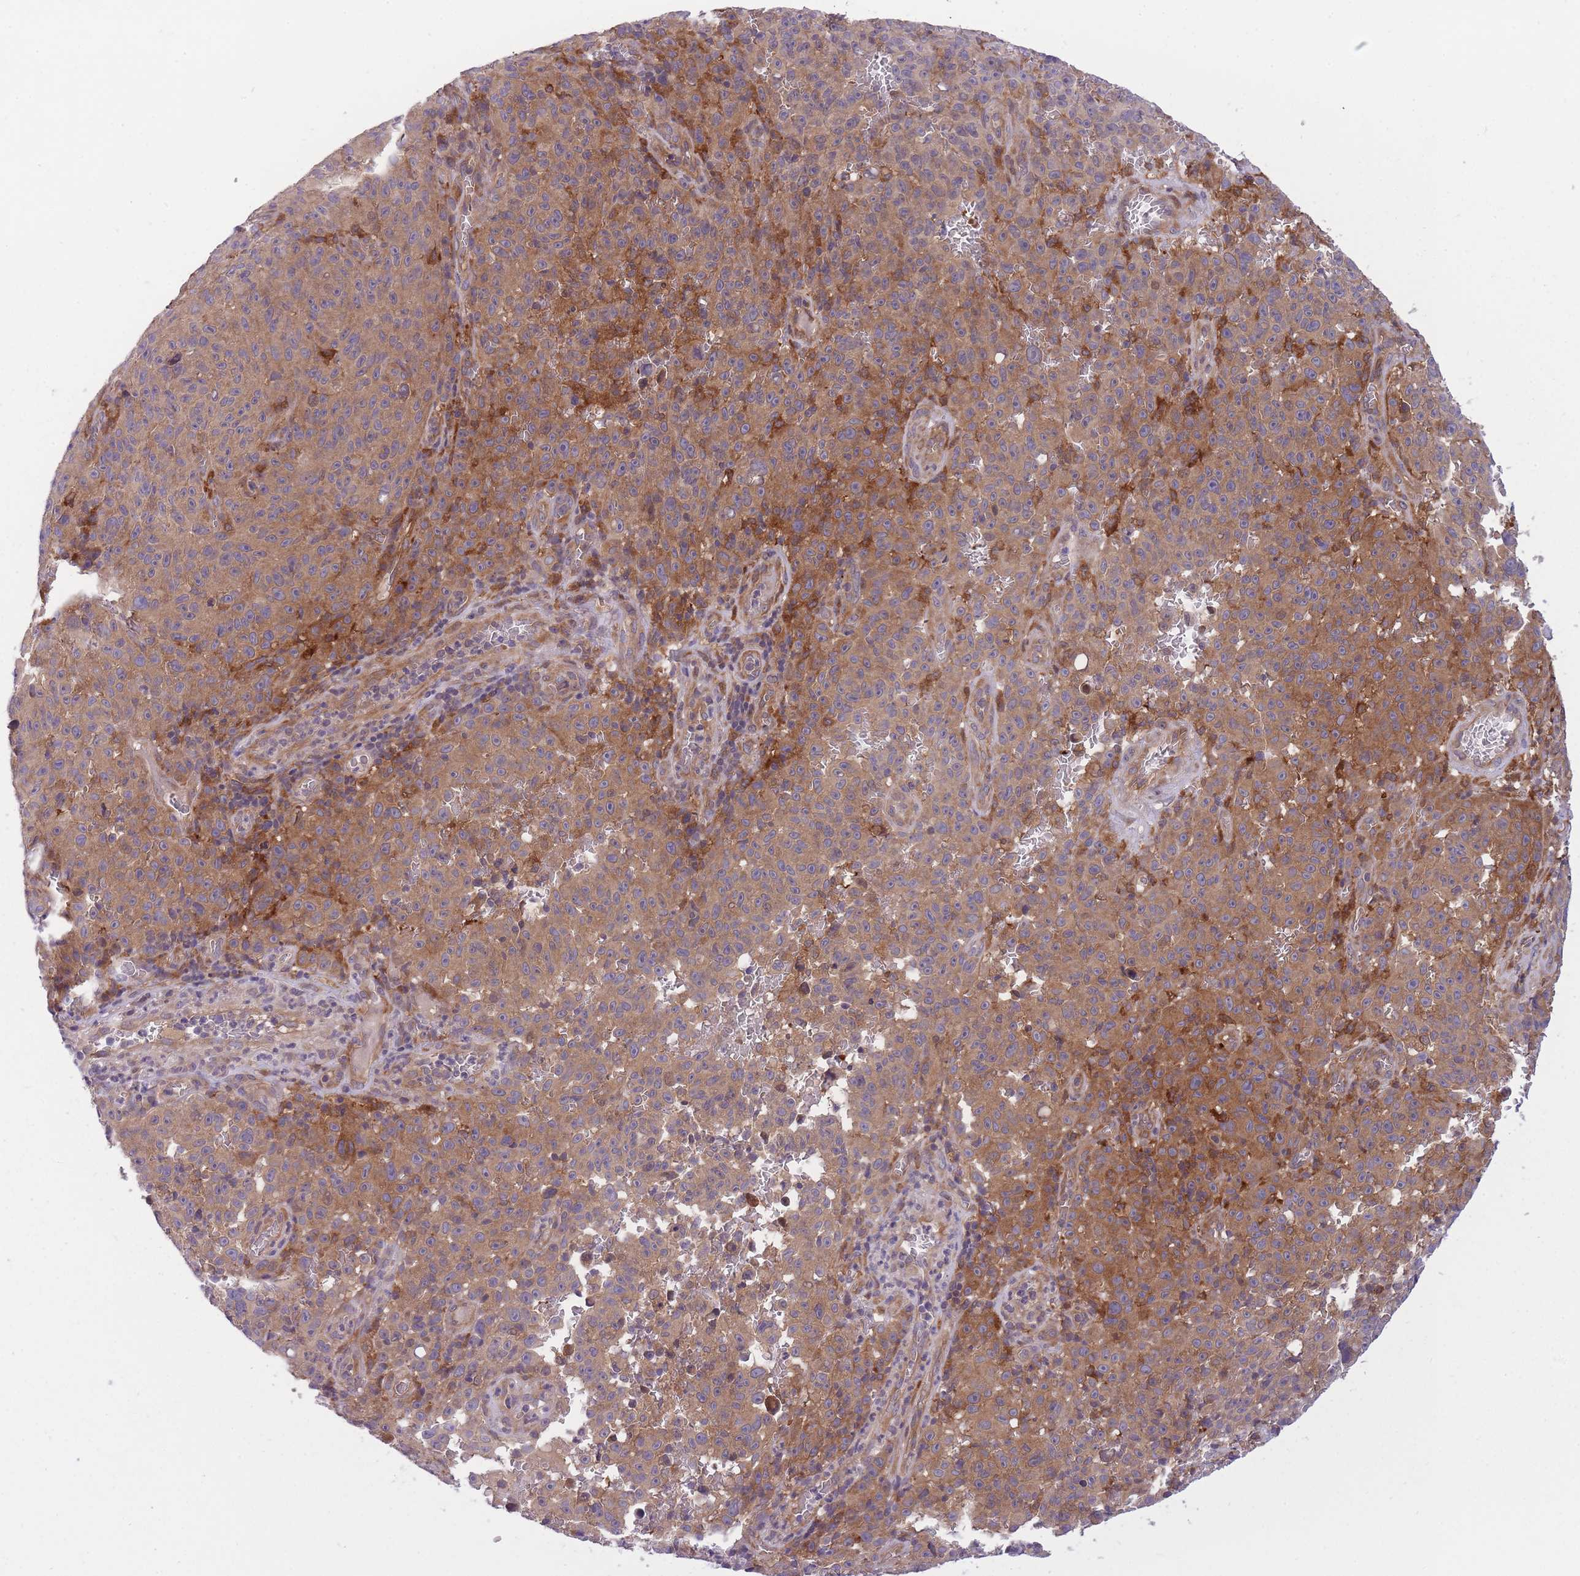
{"staining": {"intensity": "moderate", "quantity": ">75%", "location": "cytoplasmic/membranous"}, "tissue": "melanoma", "cell_type": "Tumor cells", "image_type": "cancer", "snomed": [{"axis": "morphology", "description": "Malignant melanoma, NOS"}, {"axis": "topography", "description": "Skin"}], "caption": "An image of malignant melanoma stained for a protein demonstrates moderate cytoplasmic/membranous brown staining in tumor cells. (DAB (3,3'-diaminobenzidine) IHC with brightfield microscopy, high magnification).", "gene": "CRYGN", "patient": {"sex": "female", "age": 82}}